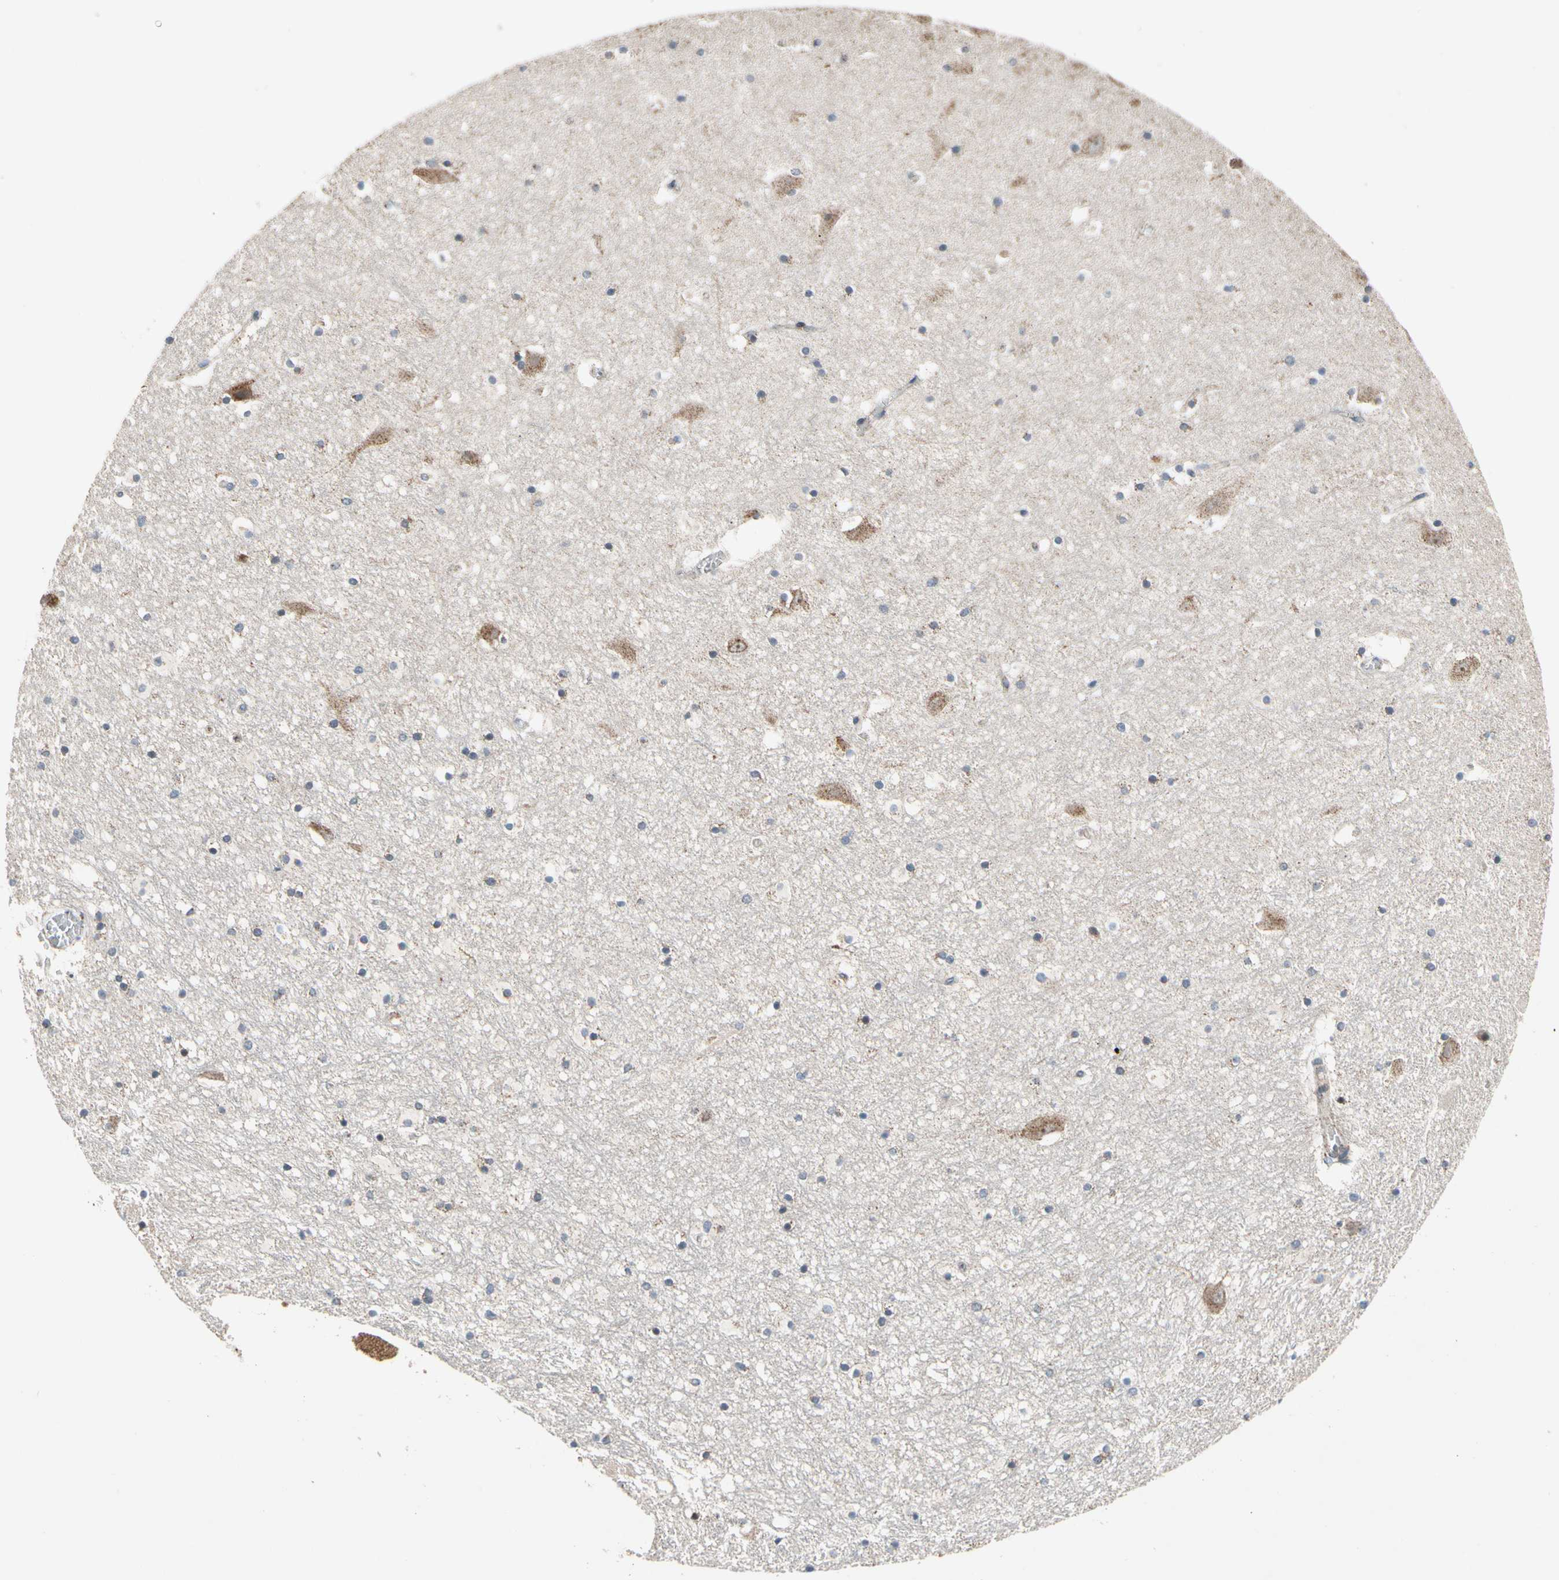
{"staining": {"intensity": "weak", "quantity": "<25%", "location": "cytoplasmic/membranous"}, "tissue": "hippocampus", "cell_type": "Glial cells", "image_type": "normal", "snomed": [{"axis": "morphology", "description": "Normal tissue, NOS"}, {"axis": "topography", "description": "Hippocampus"}], "caption": "IHC micrograph of normal hippocampus: human hippocampus stained with DAB demonstrates no significant protein staining in glial cells.", "gene": "KHDC4", "patient": {"sex": "male", "age": 45}}